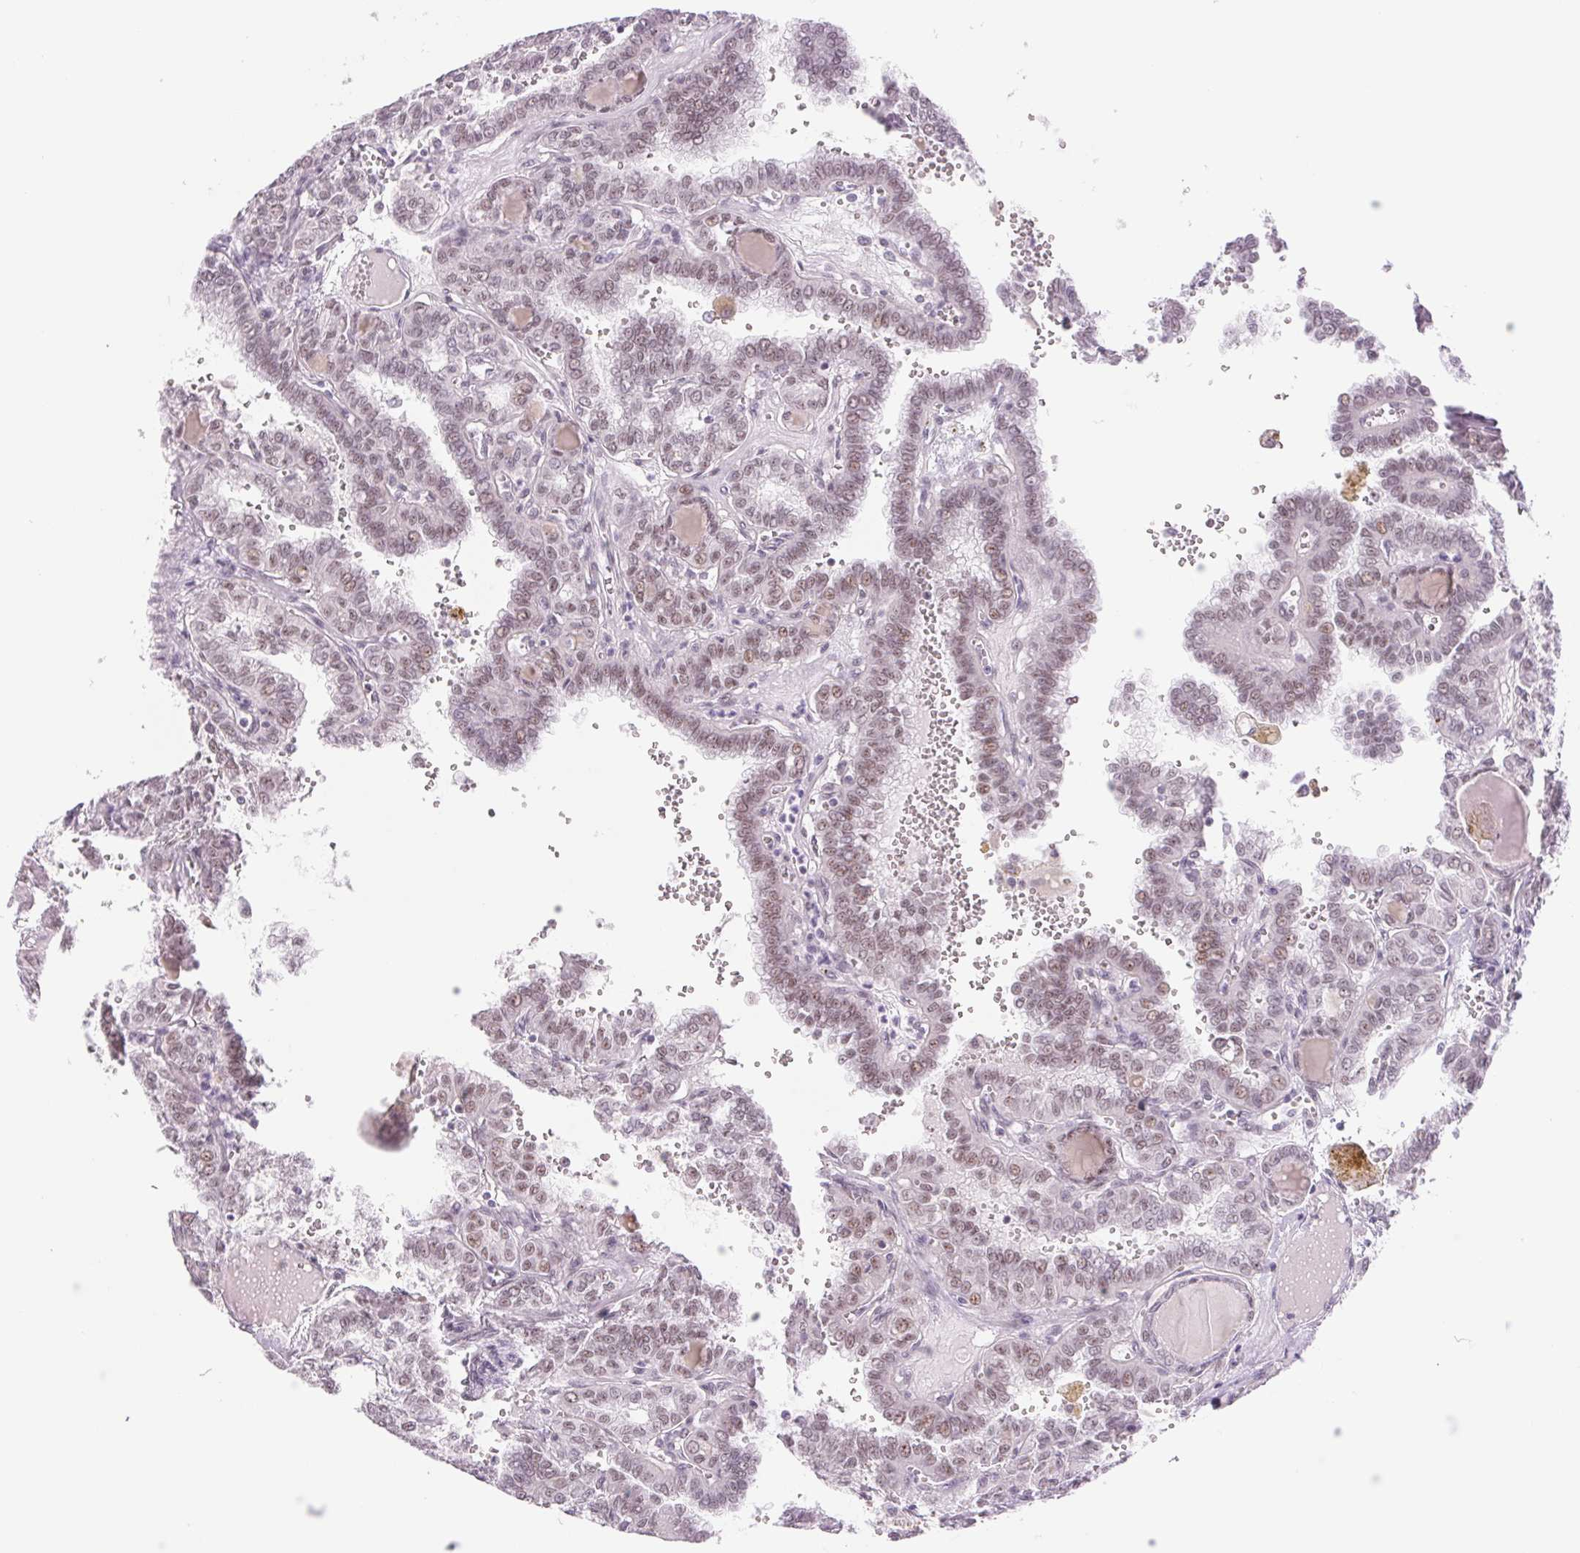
{"staining": {"intensity": "weak", "quantity": "25%-75%", "location": "nuclear"}, "tissue": "thyroid cancer", "cell_type": "Tumor cells", "image_type": "cancer", "snomed": [{"axis": "morphology", "description": "Papillary adenocarcinoma, NOS"}, {"axis": "topography", "description": "Thyroid gland"}], "caption": "There is low levels of weak nuclear expression in tumor cells of thyroid papillary adenocarcinoma, as demonstrated by immunohistochemical staining (brown color).", "gene": "ZC3H14", "patient": {"sex": "female", "age": 41}}